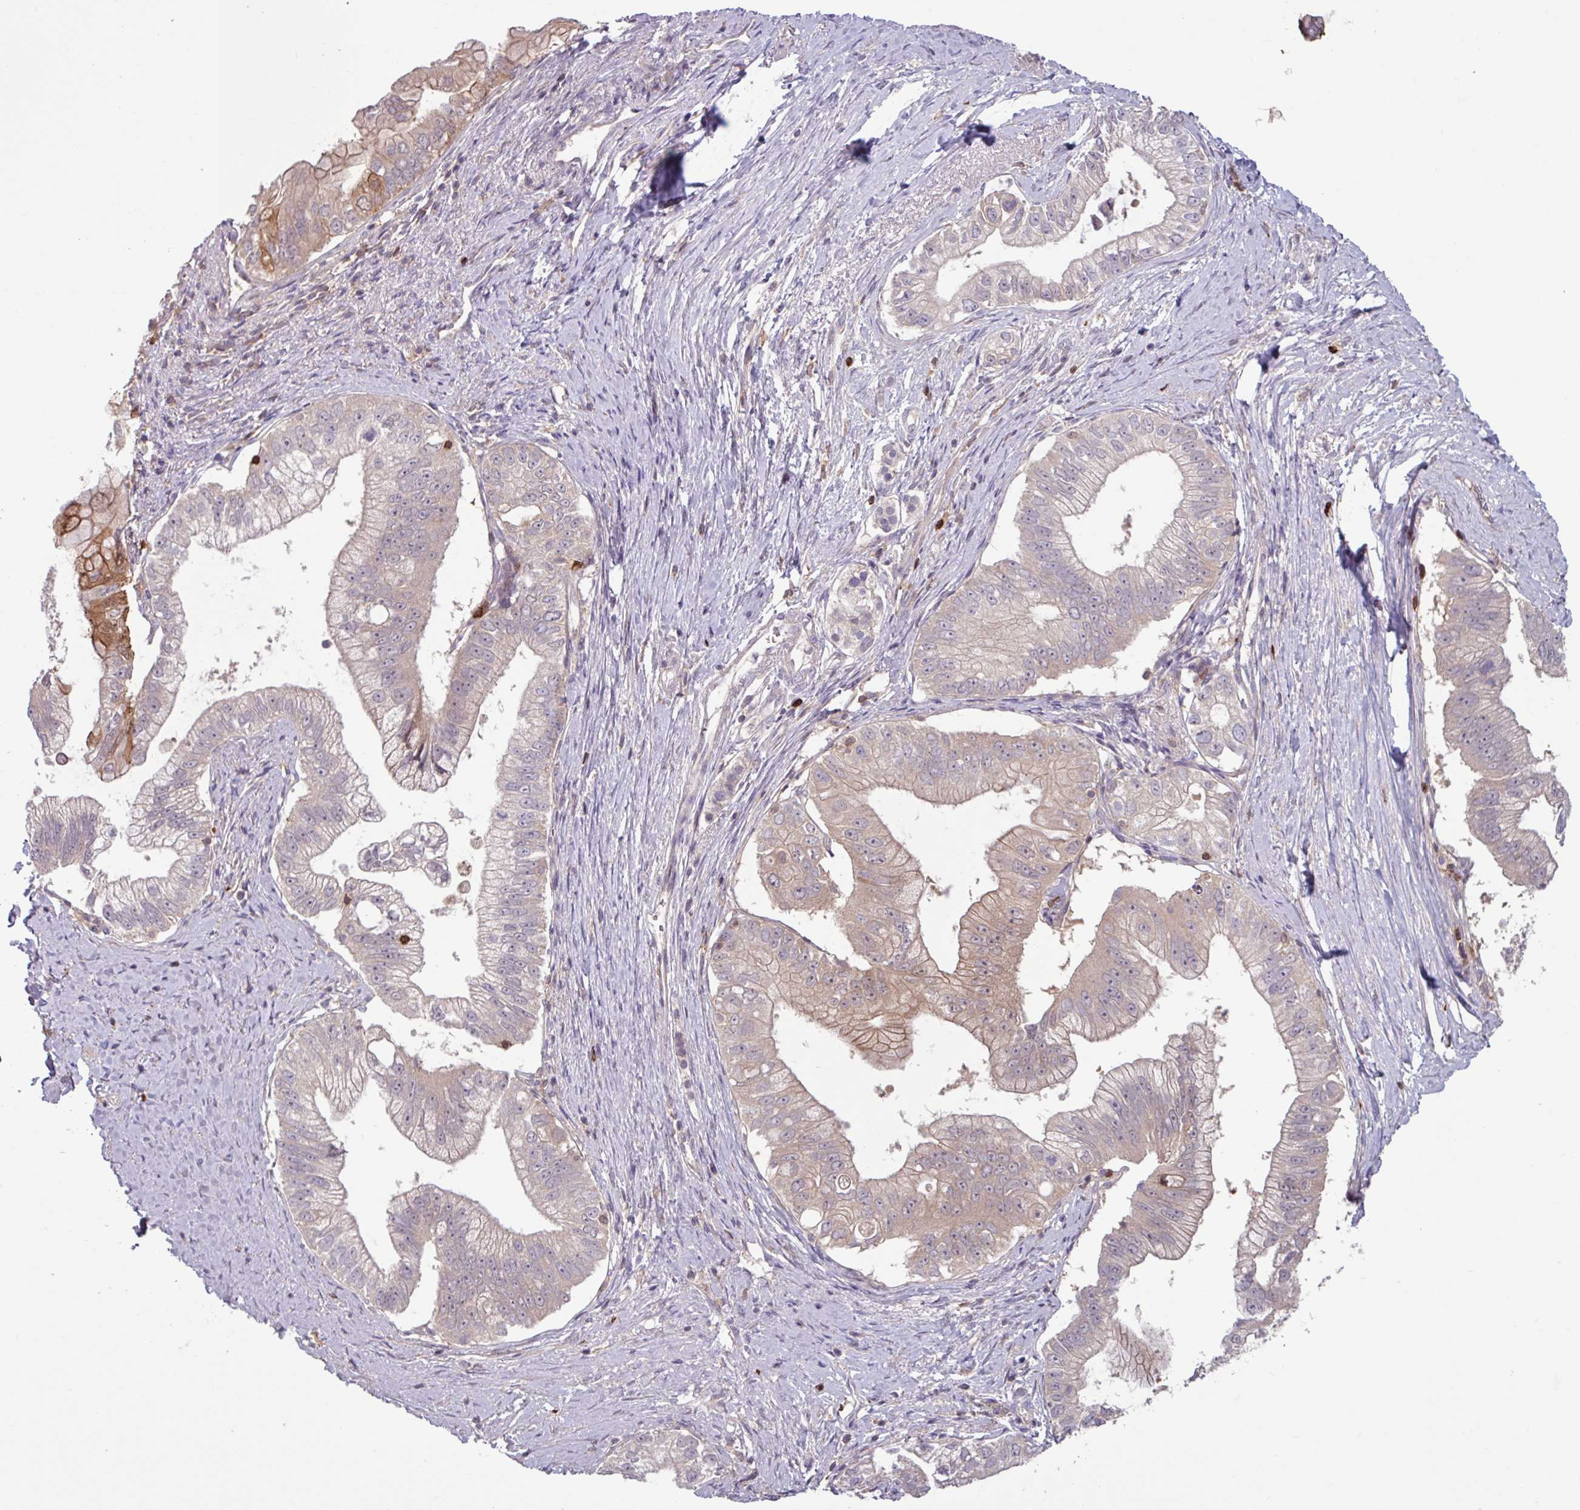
{"staining": {"intensity": "weak", "quantity": "25%-75%", "location": "cytoplasmic/membranous"}, "tissue": "pancreatic cancer", "cell_type": "Tumor cells", "image_type": "cancer", "snomed": [{"axis": "morphology", "description": "Adenocarcinoma, NOS"}, {"axis": "topography", "description": "Pancreas"}], "caption": "IHC micrograph of neoplastic tissue: adenocarcinoma (pancreatic) stained using IHC exhibits low levels of weak protein expression localized specifically in the cytoplasmic/membranous of tumor cells, appearing as a cytoplasmic/membranous brown color.", "gene": "SEC61G", "patient": {"sex": "male", "age": 70}}